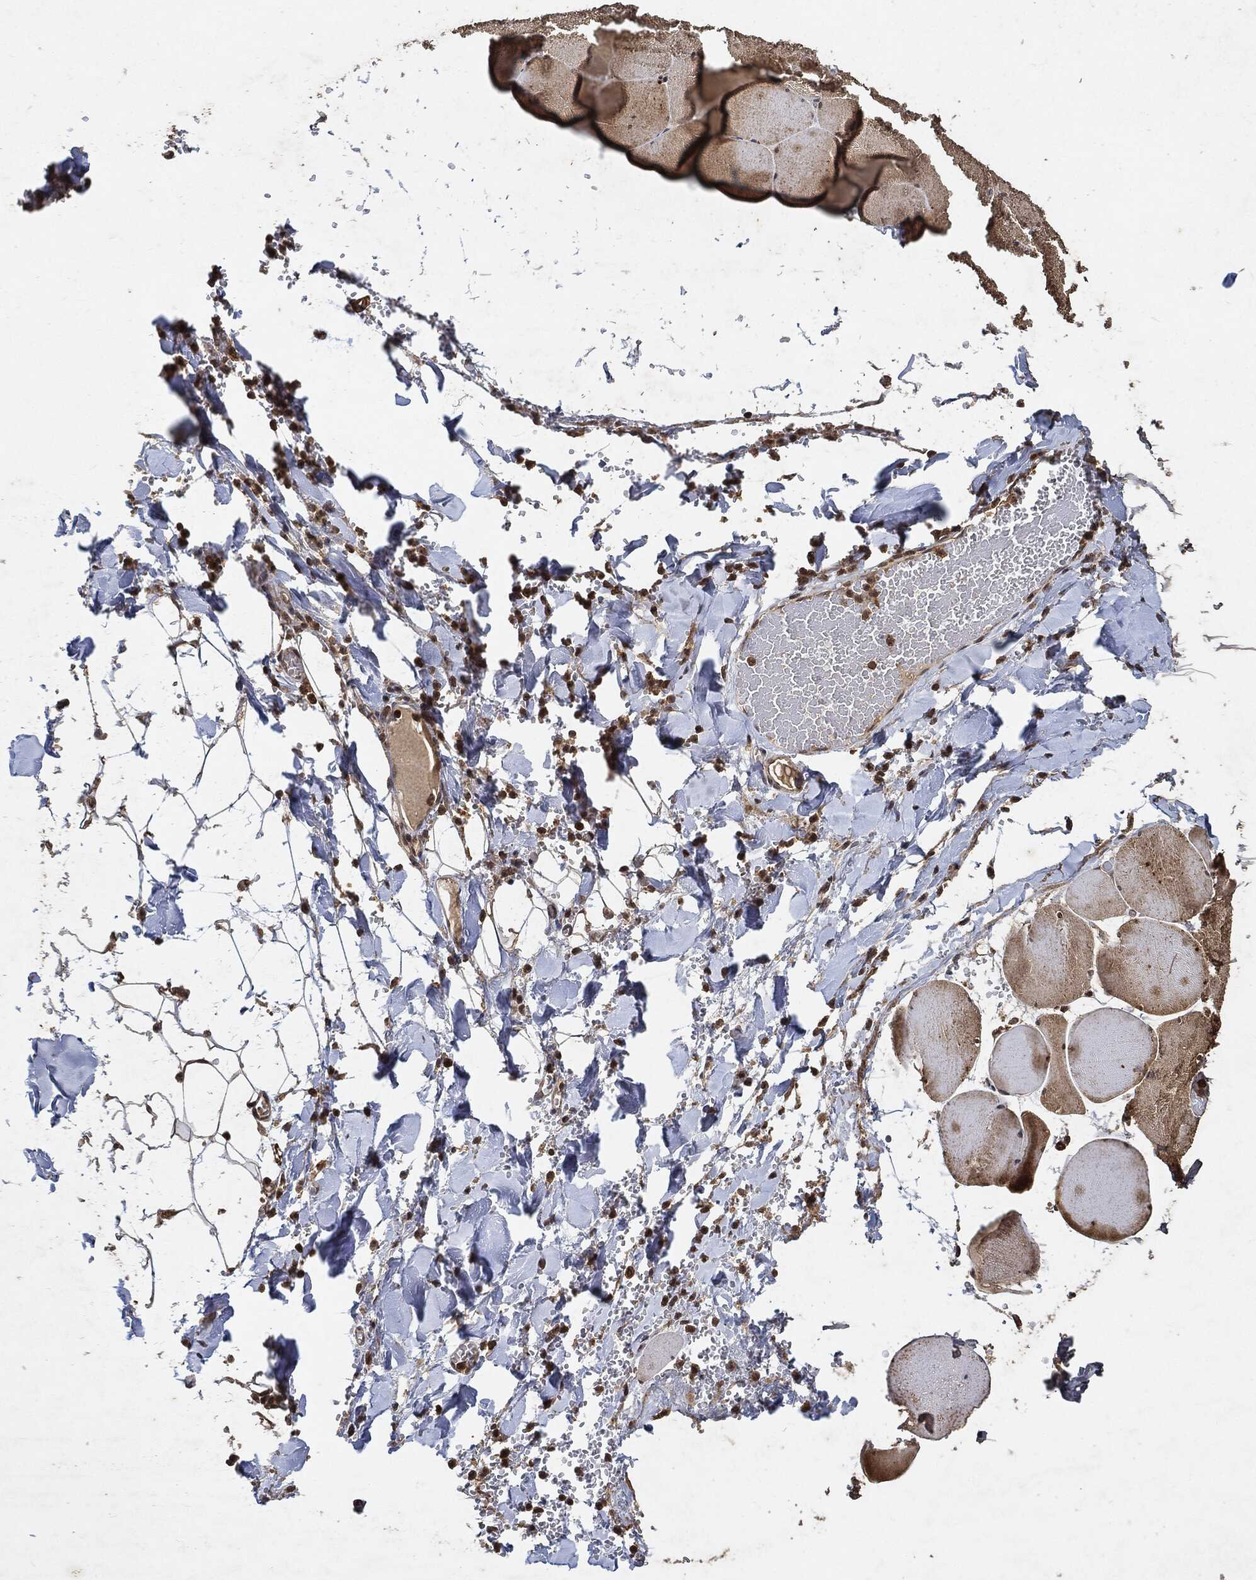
{"staining": {"intensity": "moderate", "quantity": "25%-75%", "location": "cytoplasmic/membranous,nuclear"}, "tissue": "skeletal muscle", "cell_type": "Myocytes", "image_type": "normal", "snomed": [{"axis": "morphology", "description": "Normal tissue, NOS"}, {"axis": "morphology", "description": "Malignant melanoma, Metastatic site"}, {"axis": "topography", "description": "Skeletal muscle"}], "caption": "Protein positivity by immunohistochemistry demonstrates moderate cytoplasmic/membranous,nuclear expression in about 25%-75% of myocytes in unremarkable skeletal muscle.", "gene": "ZNF226", "patient": {"sex": "male", "age": 50}}